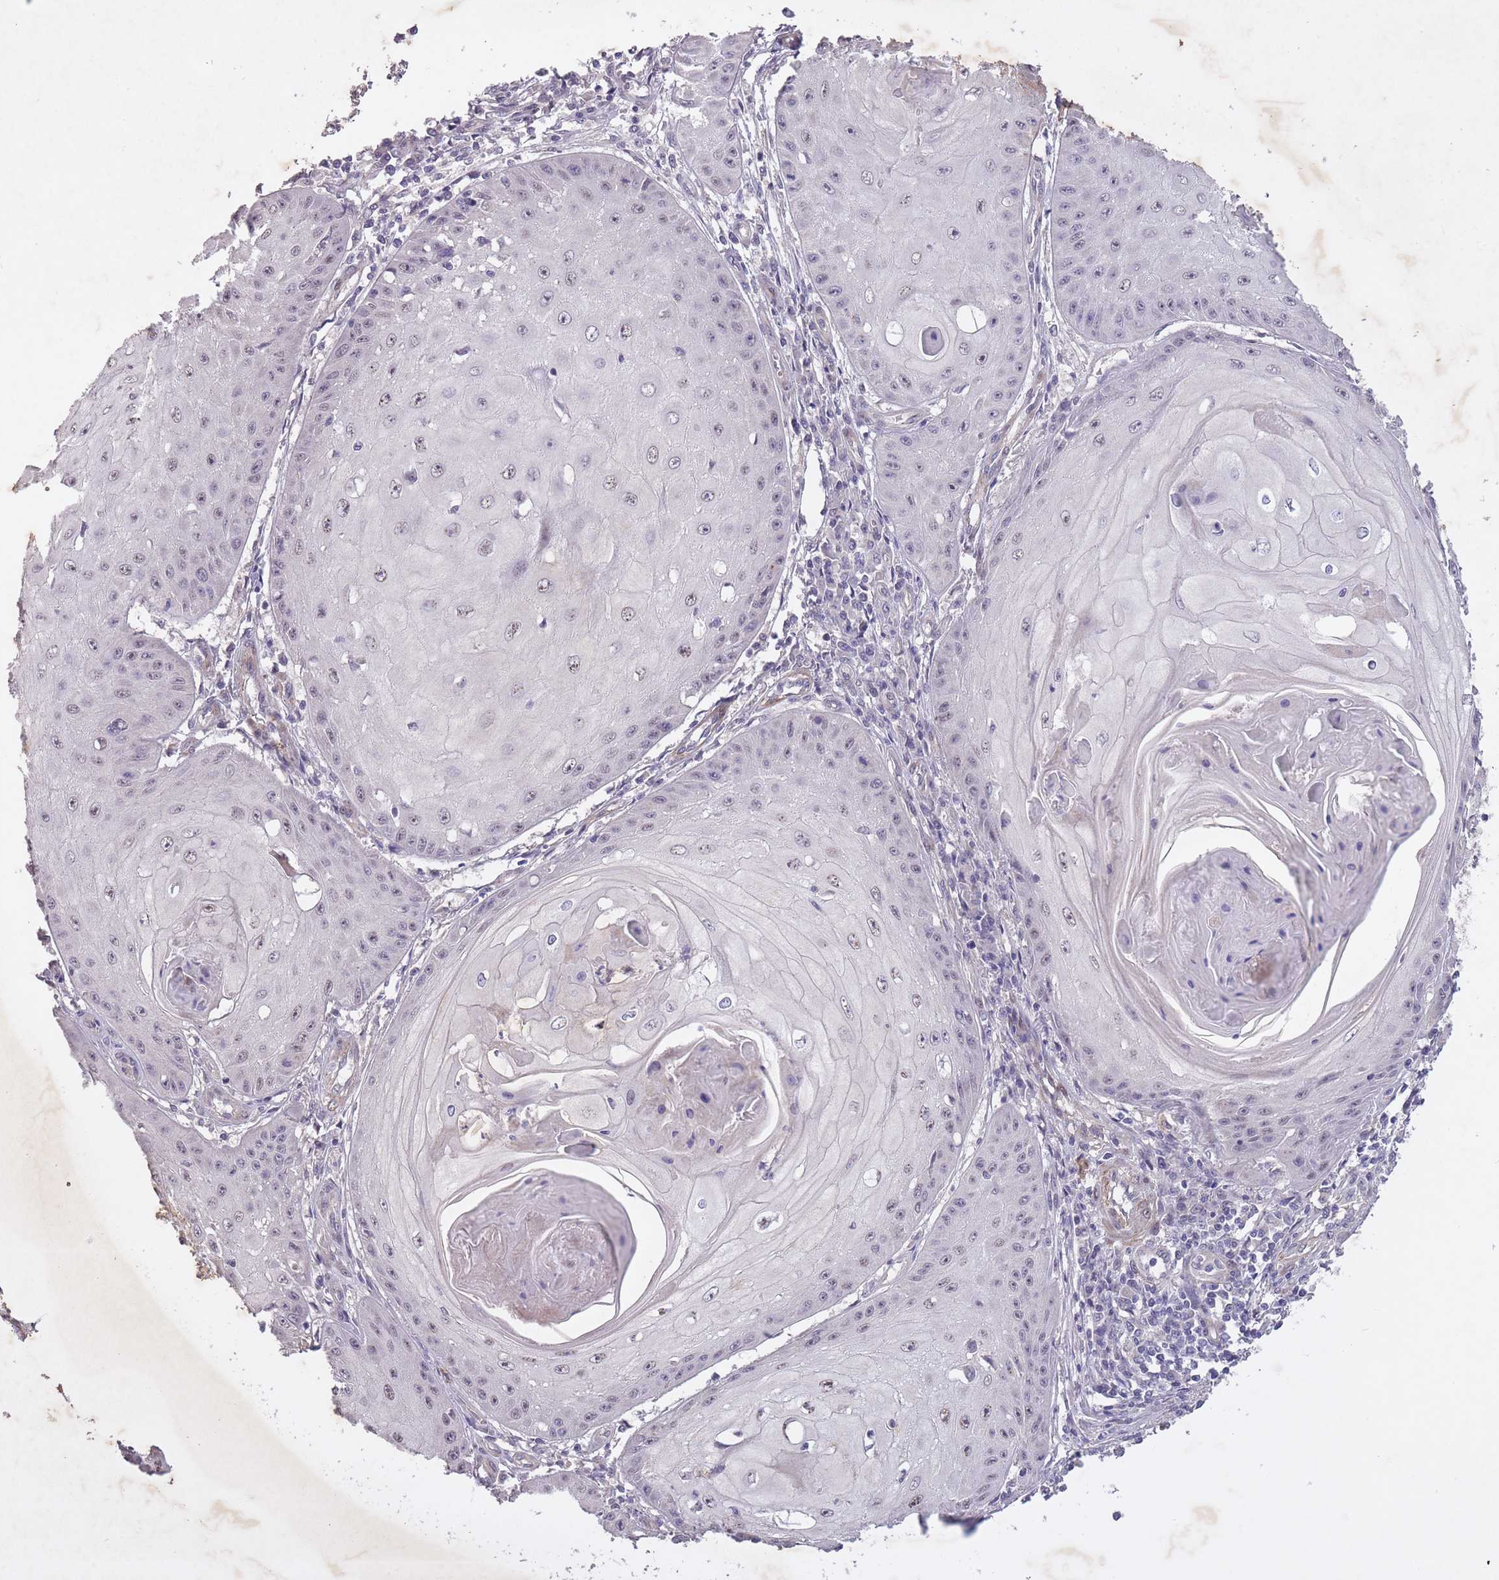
{"staining": {"intensity": "negative", "quantity": "none", "location": "none"}, "tissue": "skin cancer", "cell_type": "Tumor cells", "image_type": "cancer", "snomed": [{"axis": "morphology", "description": "Squamous cell carcinoma, NOS"}, {"axis": "topography", "description": "Skin"}], "caption": "Tumor cells are negative for brown protein staining in skin cancer (squamous cell carcinoma).", "gene": "CBX6", "patient": {"sex": "male", "age": 70}}